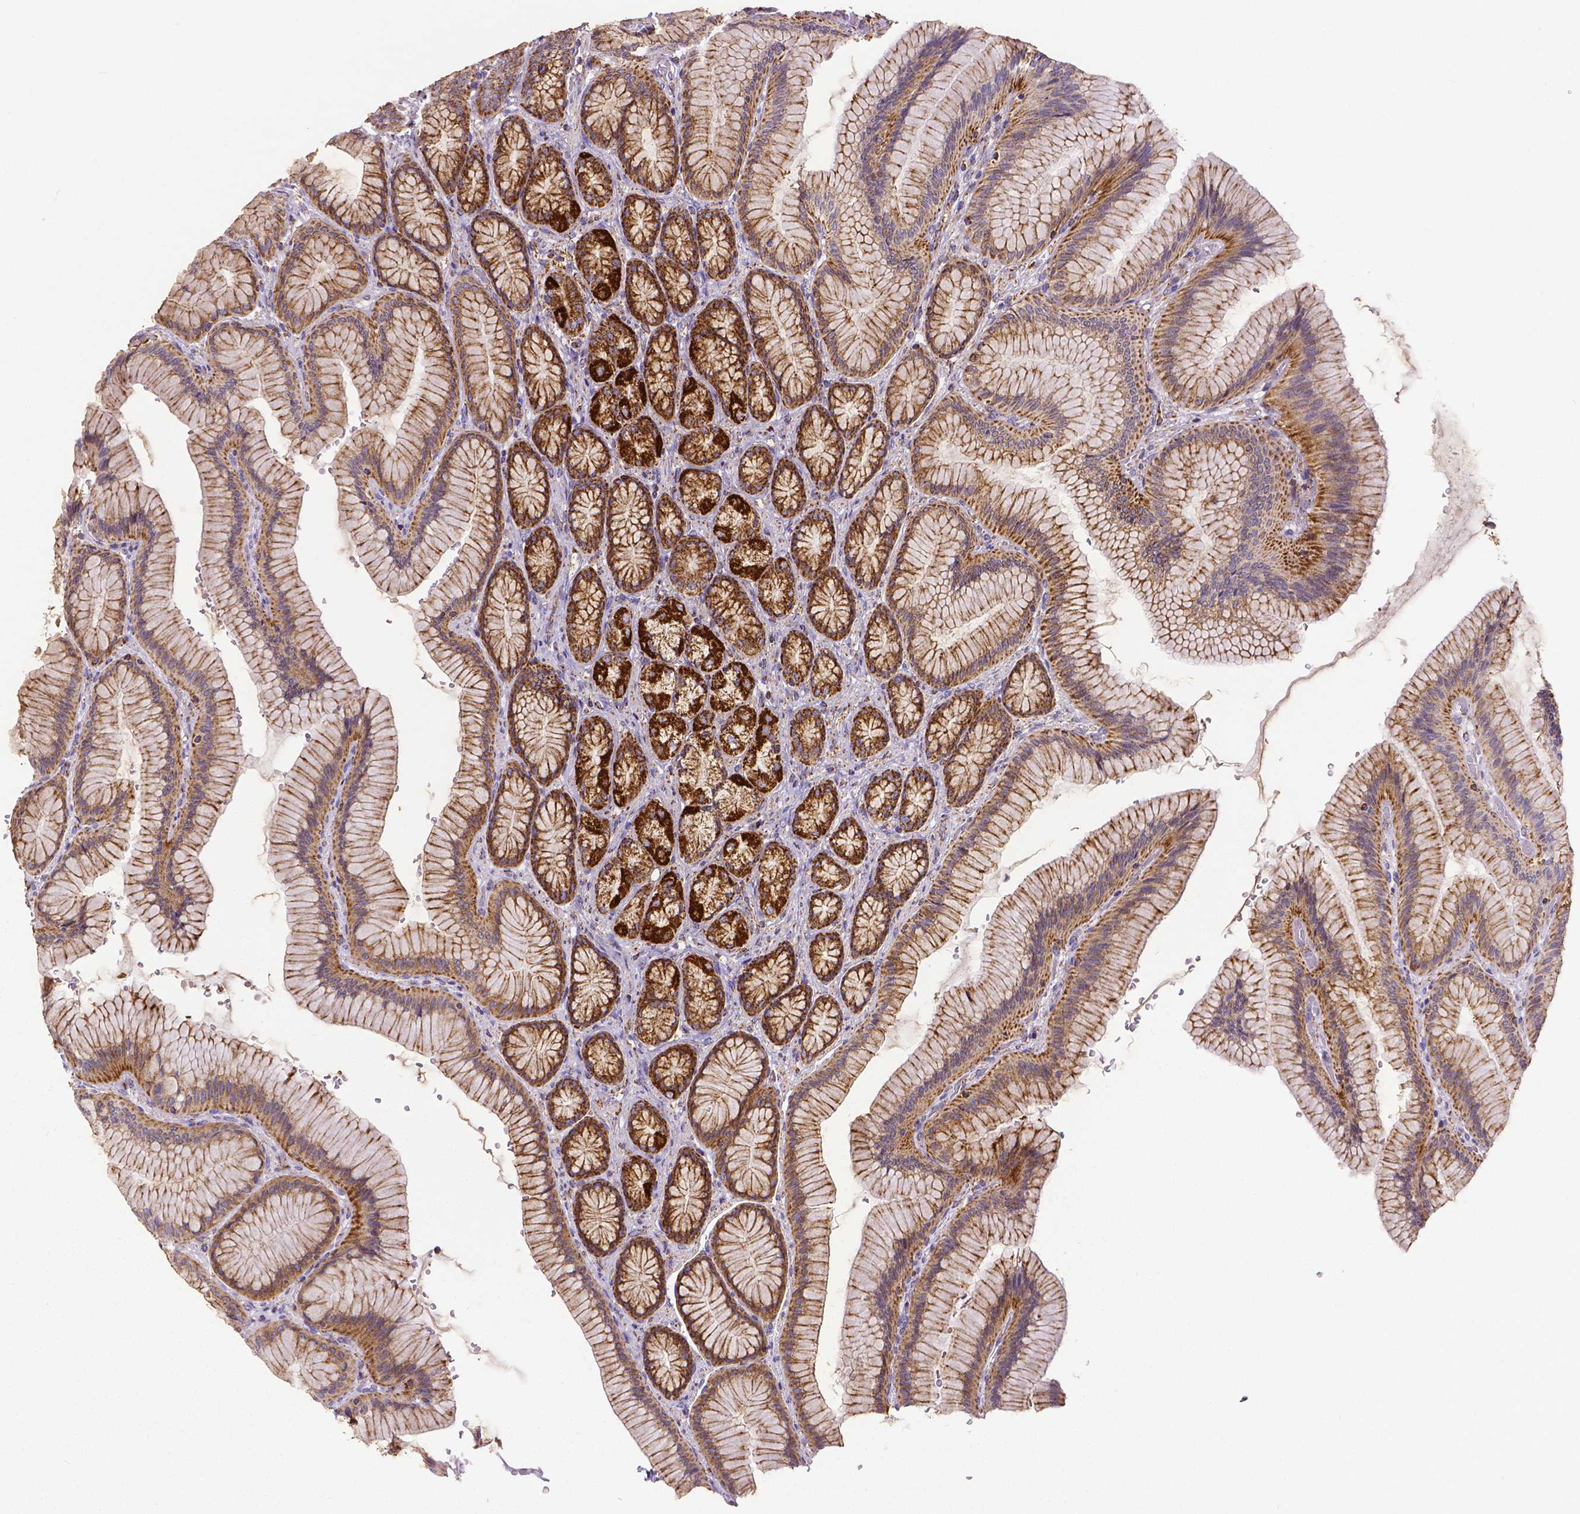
{"staining": {"intensity": "strong", "quantity": "25%-75%", "location": "cytoplasmic/membranous"}, "tissue": "stomach", "cell_type": "Glandular cells", "image_type": "normal", "snomed": [{"axis": "morphology", "description": "Normal tissue, NOS"}, {"axis": "morphology", "description": "Adenocarcinoma, NOS"}, {"axis": "morphology", "description": "Adenocarcinoma, High grade"}, {"axis": "topography", "description": "Stomach, upper"}, {"axis": "topography", "description": "Stomach"}], "caption": "The photomicrograph shows staining of unremarkable stomach, revealing strong cytoplasmic/membranous protein positivity (brown color) within glandular cells. The staining was performed using DAB to visualize the protein expression in brown, while the nuclei were stained in blue with hematoxylin (Magnification: 20x).", "gene": "MACC1", "patient": {"sex": "female", "age": 65}}